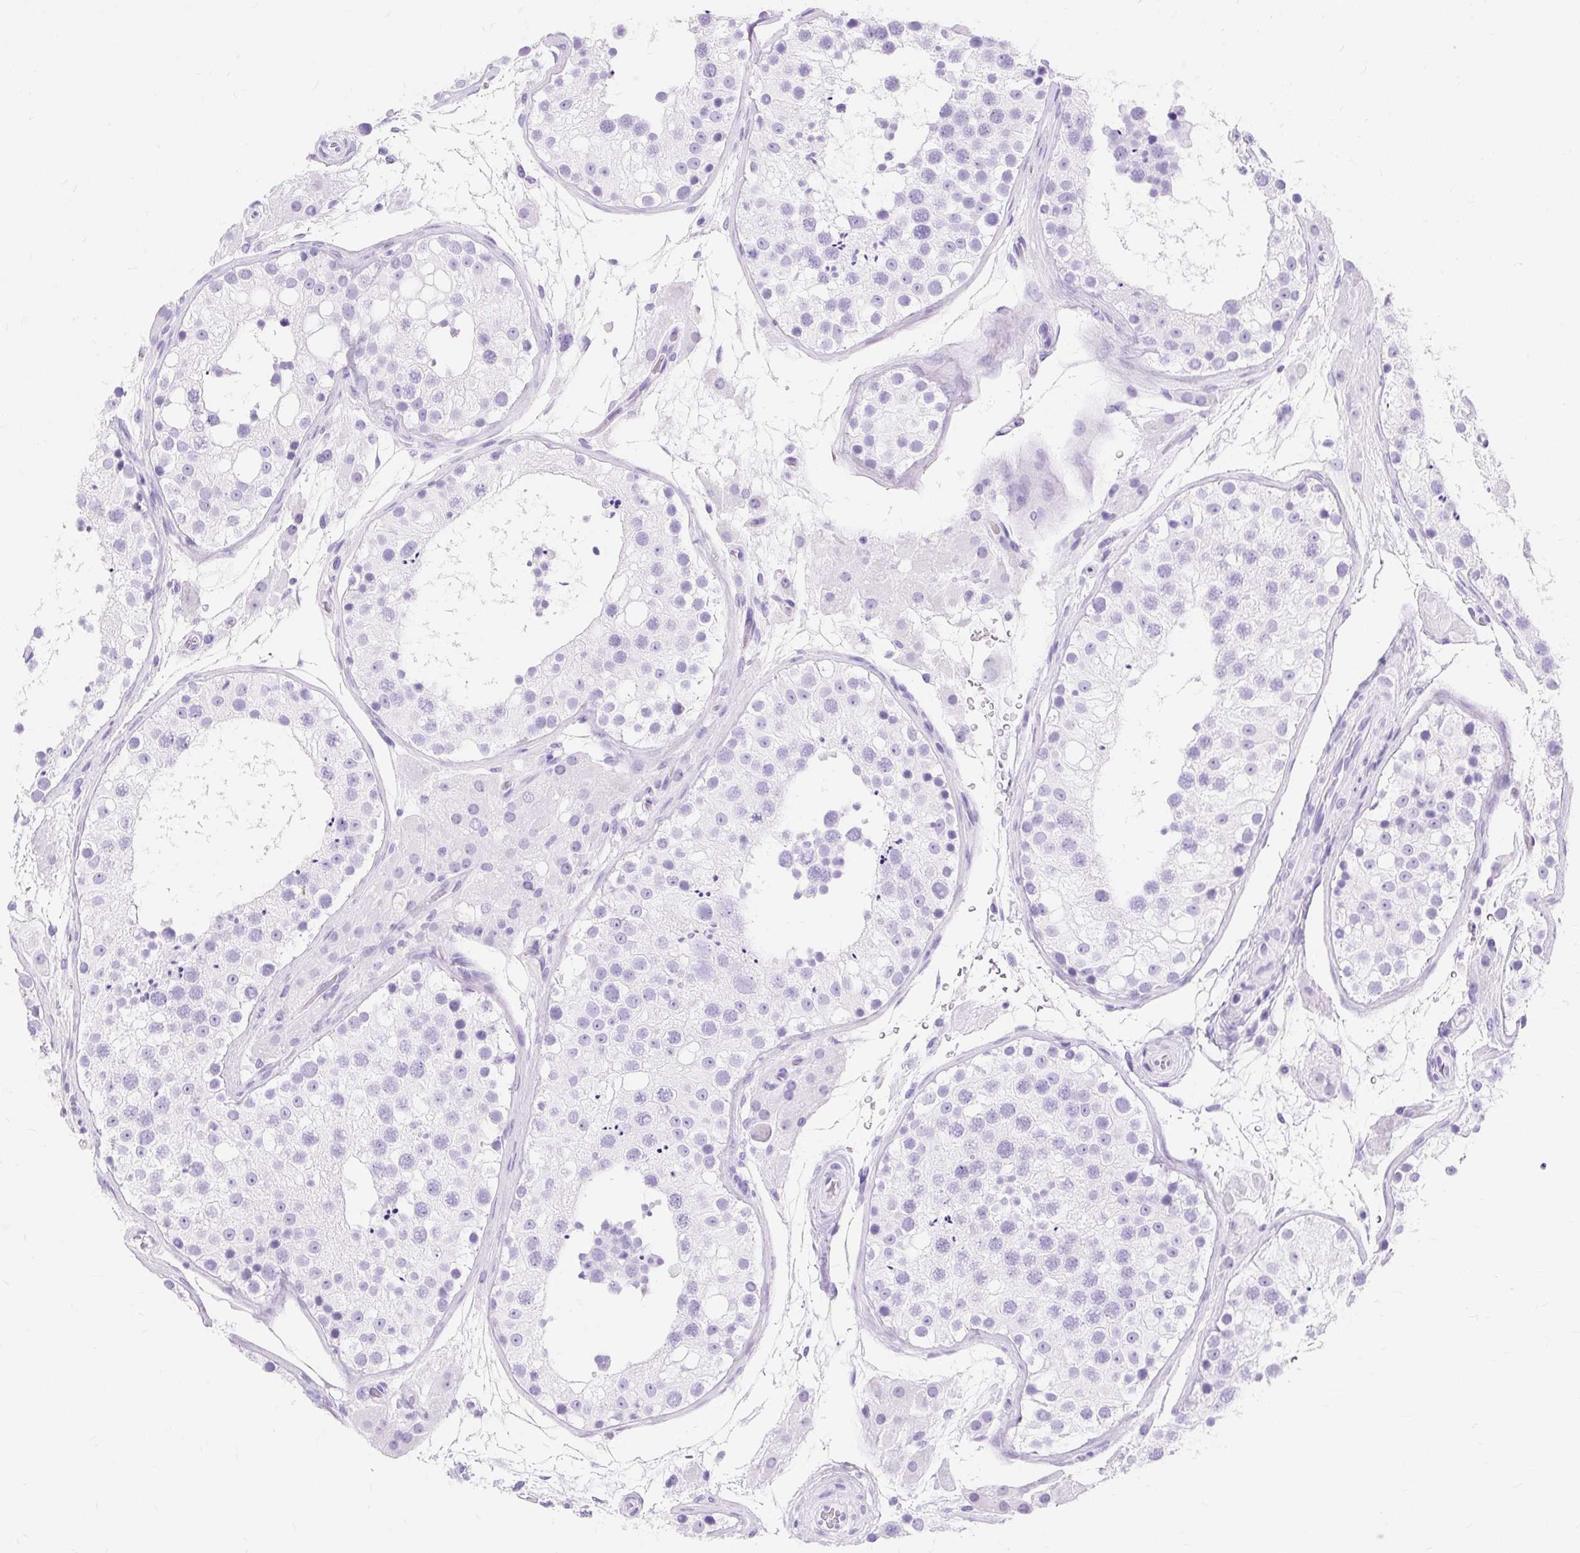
{"staining": {"intensity": "negative", "quantity": "none", "location": "none"}, "tissue": "testis", "cell_type": "Cells in seminiferous ducts", "image_type": "normal", "snomed": [{"axis": "morphology", "description": "Normal tissue, NOS"}, {"axis": "topography", "description": "Testis"}], "caption": "Cells in seminiferous ducts show no significant staining in unremarkable testis.", "gene": "MBP", "patient": {"sex": "male", "age": 26}}